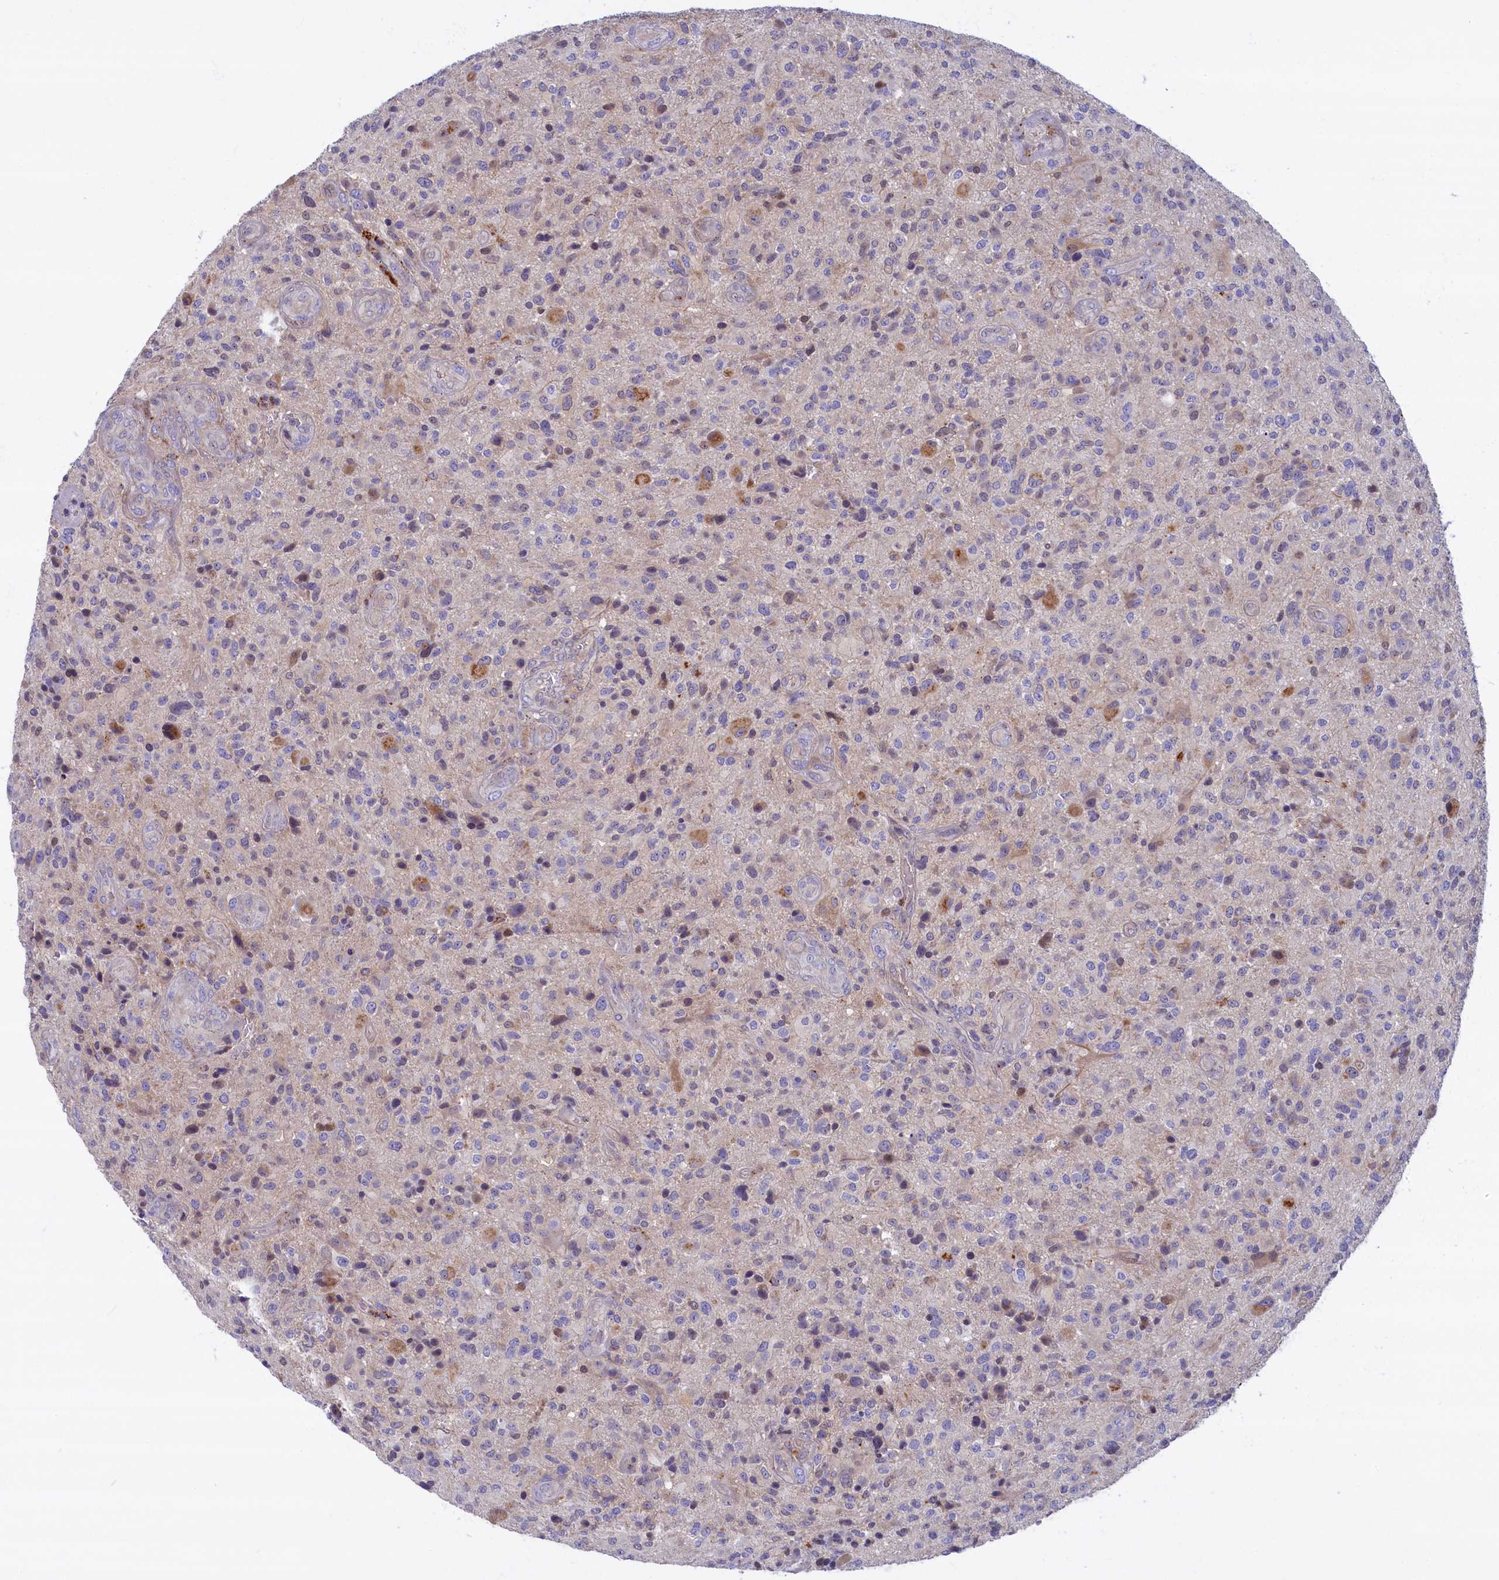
{"staining": {"intensity": "weak", "quantity": "<25%", "location": "nuclear"}, "tissue": "glioma", "cell_type": "Tumor cells", "image_type": "cancer", "snomed": [{"axis": "morphology", "description": "Glioma, malignant, High grade"}, {"axis": "topography", "description": "Brain"}], "caption": "DAB (3,3'-diaminobenzidine) immunohistochemical staining of human malignant glioma (high-grade) exhibits no significant staining in tumor cells.", "gene": "FCSK", "patient": {"sex": "male", "age": 47}}